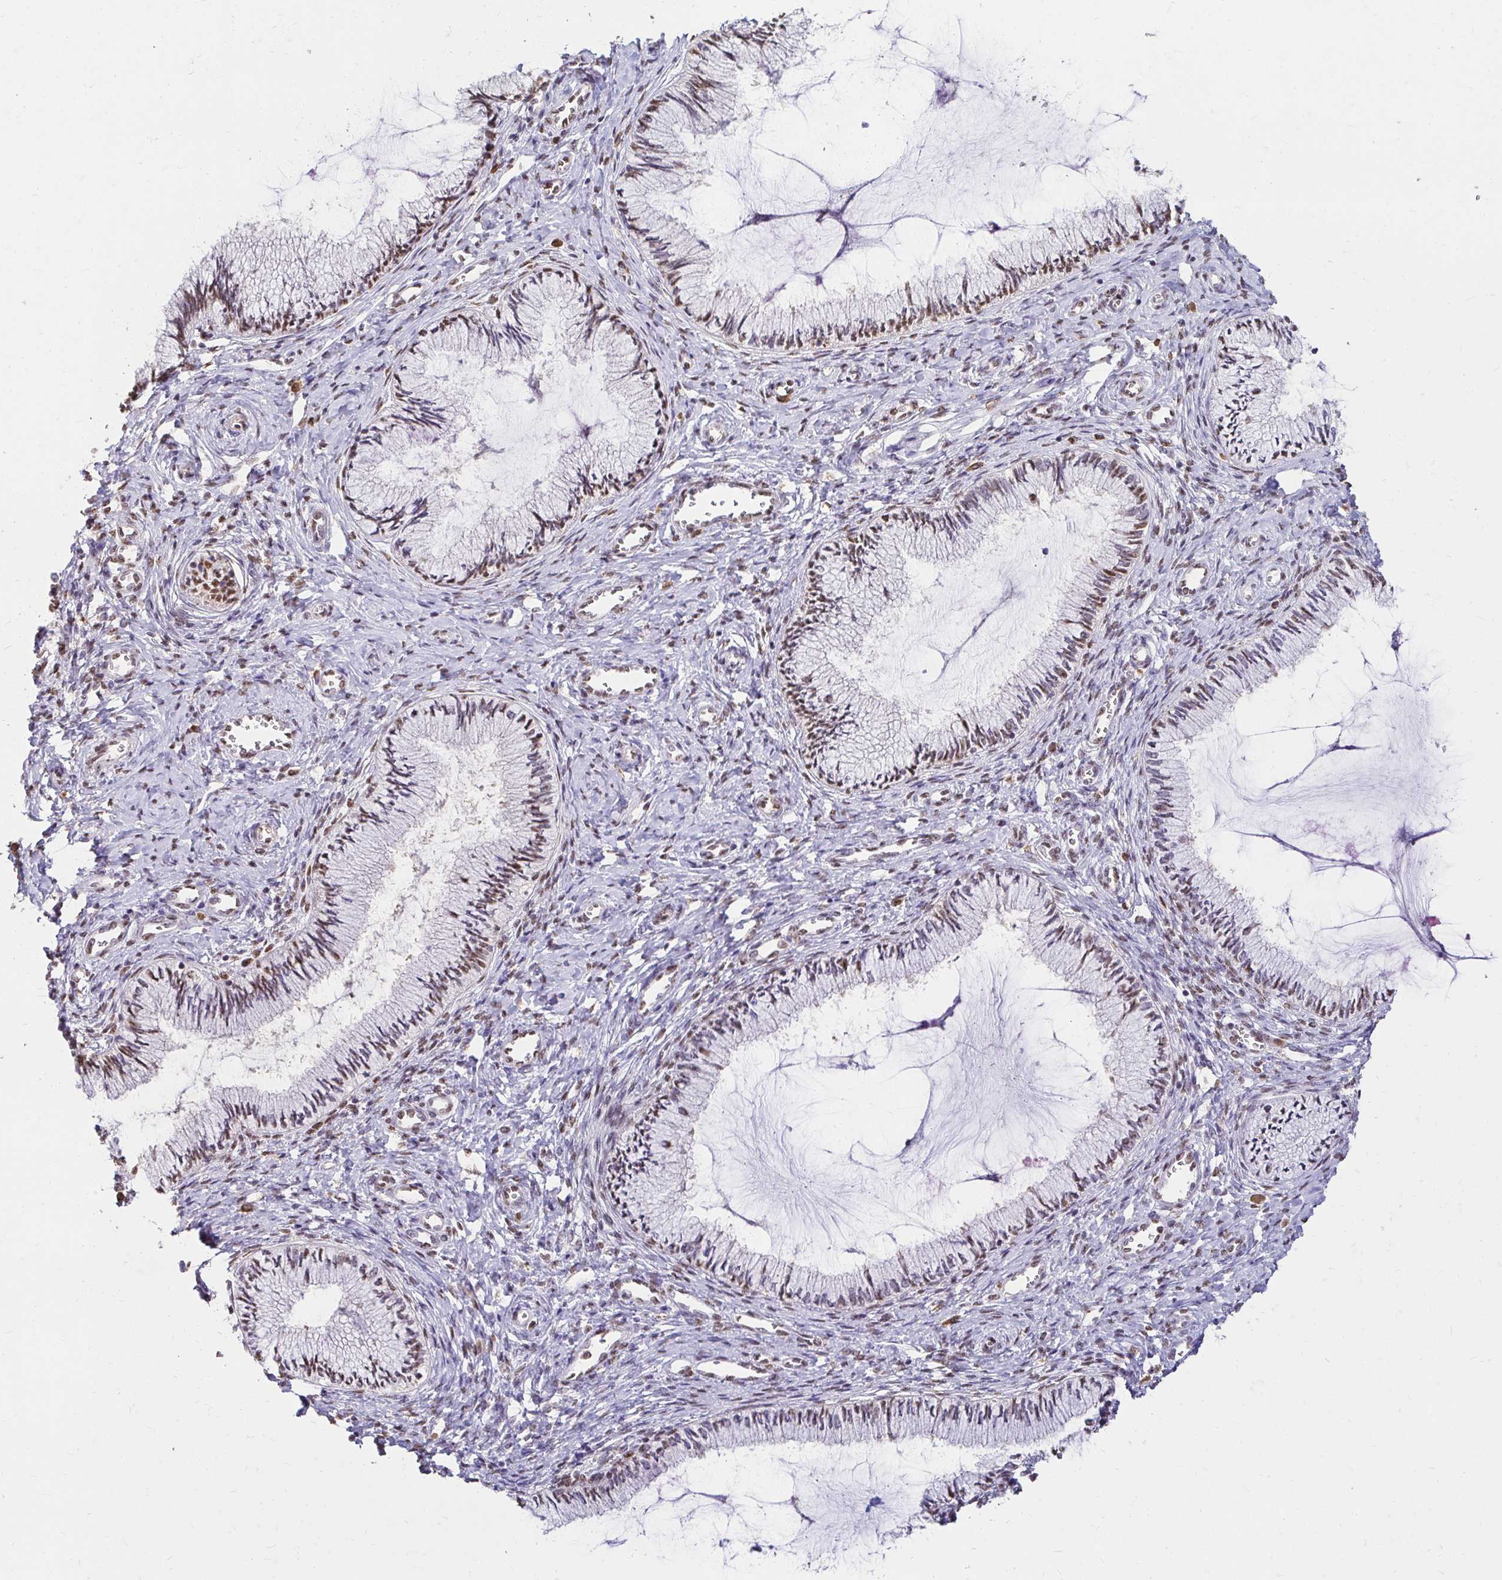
{"staining": {"intensity": "moderate", "quantity": "25%-75%", "location": "nuclear"}, "tissue": "cervix", "cell_type": "Glandular cells", "image_type": "normal", "snomed": [{"axis": "morphology", "description": "Normal tissue, NOS"}, {"axis": "topography", "description": "Cervix"}], "caption": "DAB immunohistochemical staining of benign human cervix reveals moderate nuclear protein positivity in about 25%-75% of glandular cells. (DAB = brown stain, brightfield microscopy at high magnification).", "gene": "RIMS4", "patient": {"sex": "female", "age": 24}}